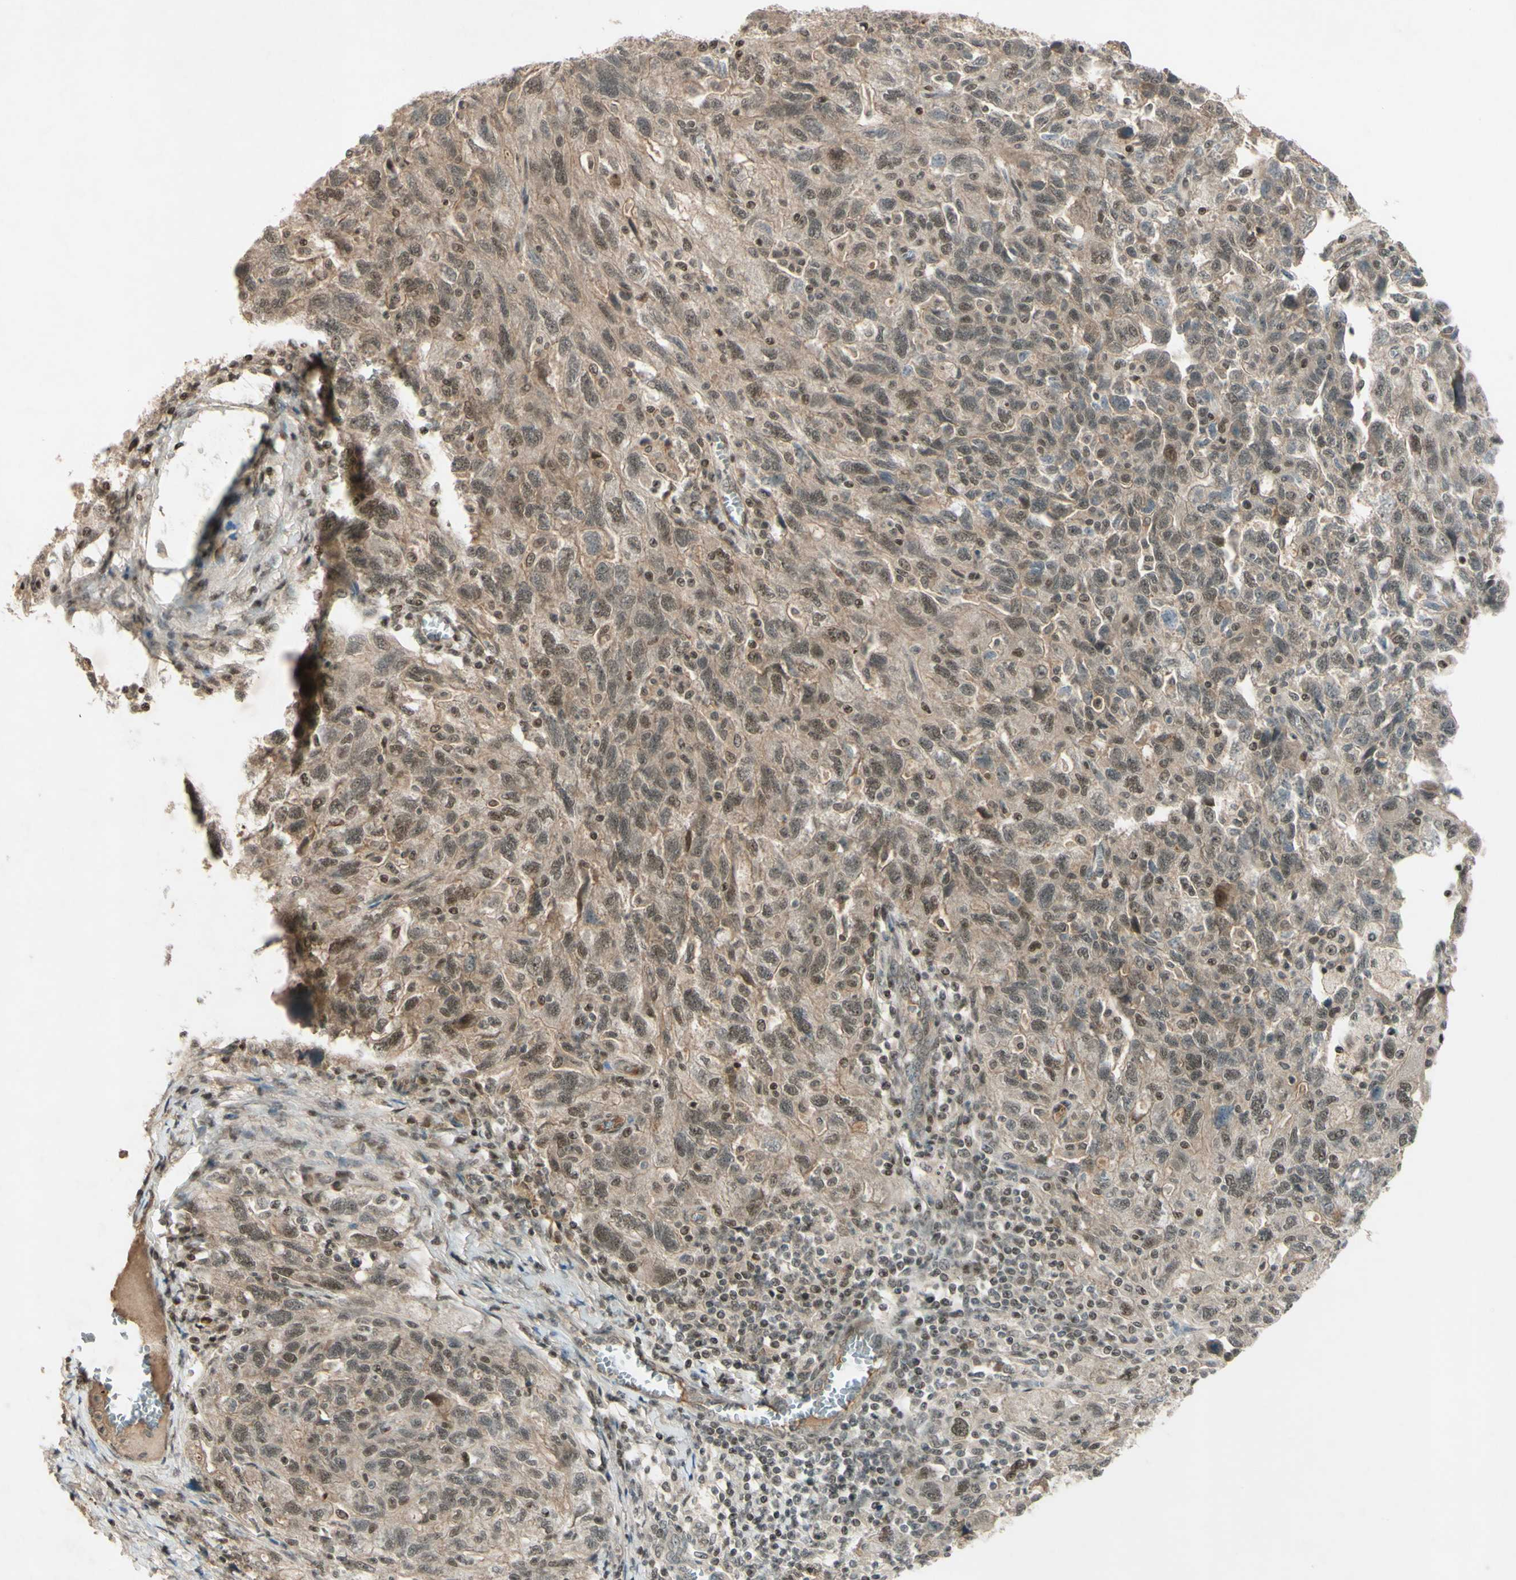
{"staining": {"intensity": "weak", "quantity": ">75%", "location": "cytoplasmic/membranous,nuclear"}, "tissue": "ovarian cancer", "cell_type": "Tumor cells", "image_type": "cancer", "snomed": [{"axis": "morphology", "description": "Carcinoma, NOS"}, {"axis": "morphology", "description": "Cystadenocarcinoma, serous, NOS"}, {"axis": "topography", "description": "Ovary"}], "caption": "Immunohistochemistry (IHC) micrograph of neoplastic tissue: ovarian cancer (carcinoma) stained using immunohistochemistry shows low levels of weak protein expression localized specifically in the cytoplasmic/membranous and nuclear of tumor cells, appearing as a cytoplasmic/membranous and nuclear brown color.", "gene": "SNW1", "patient": {"sex": "female", "age": 69}}